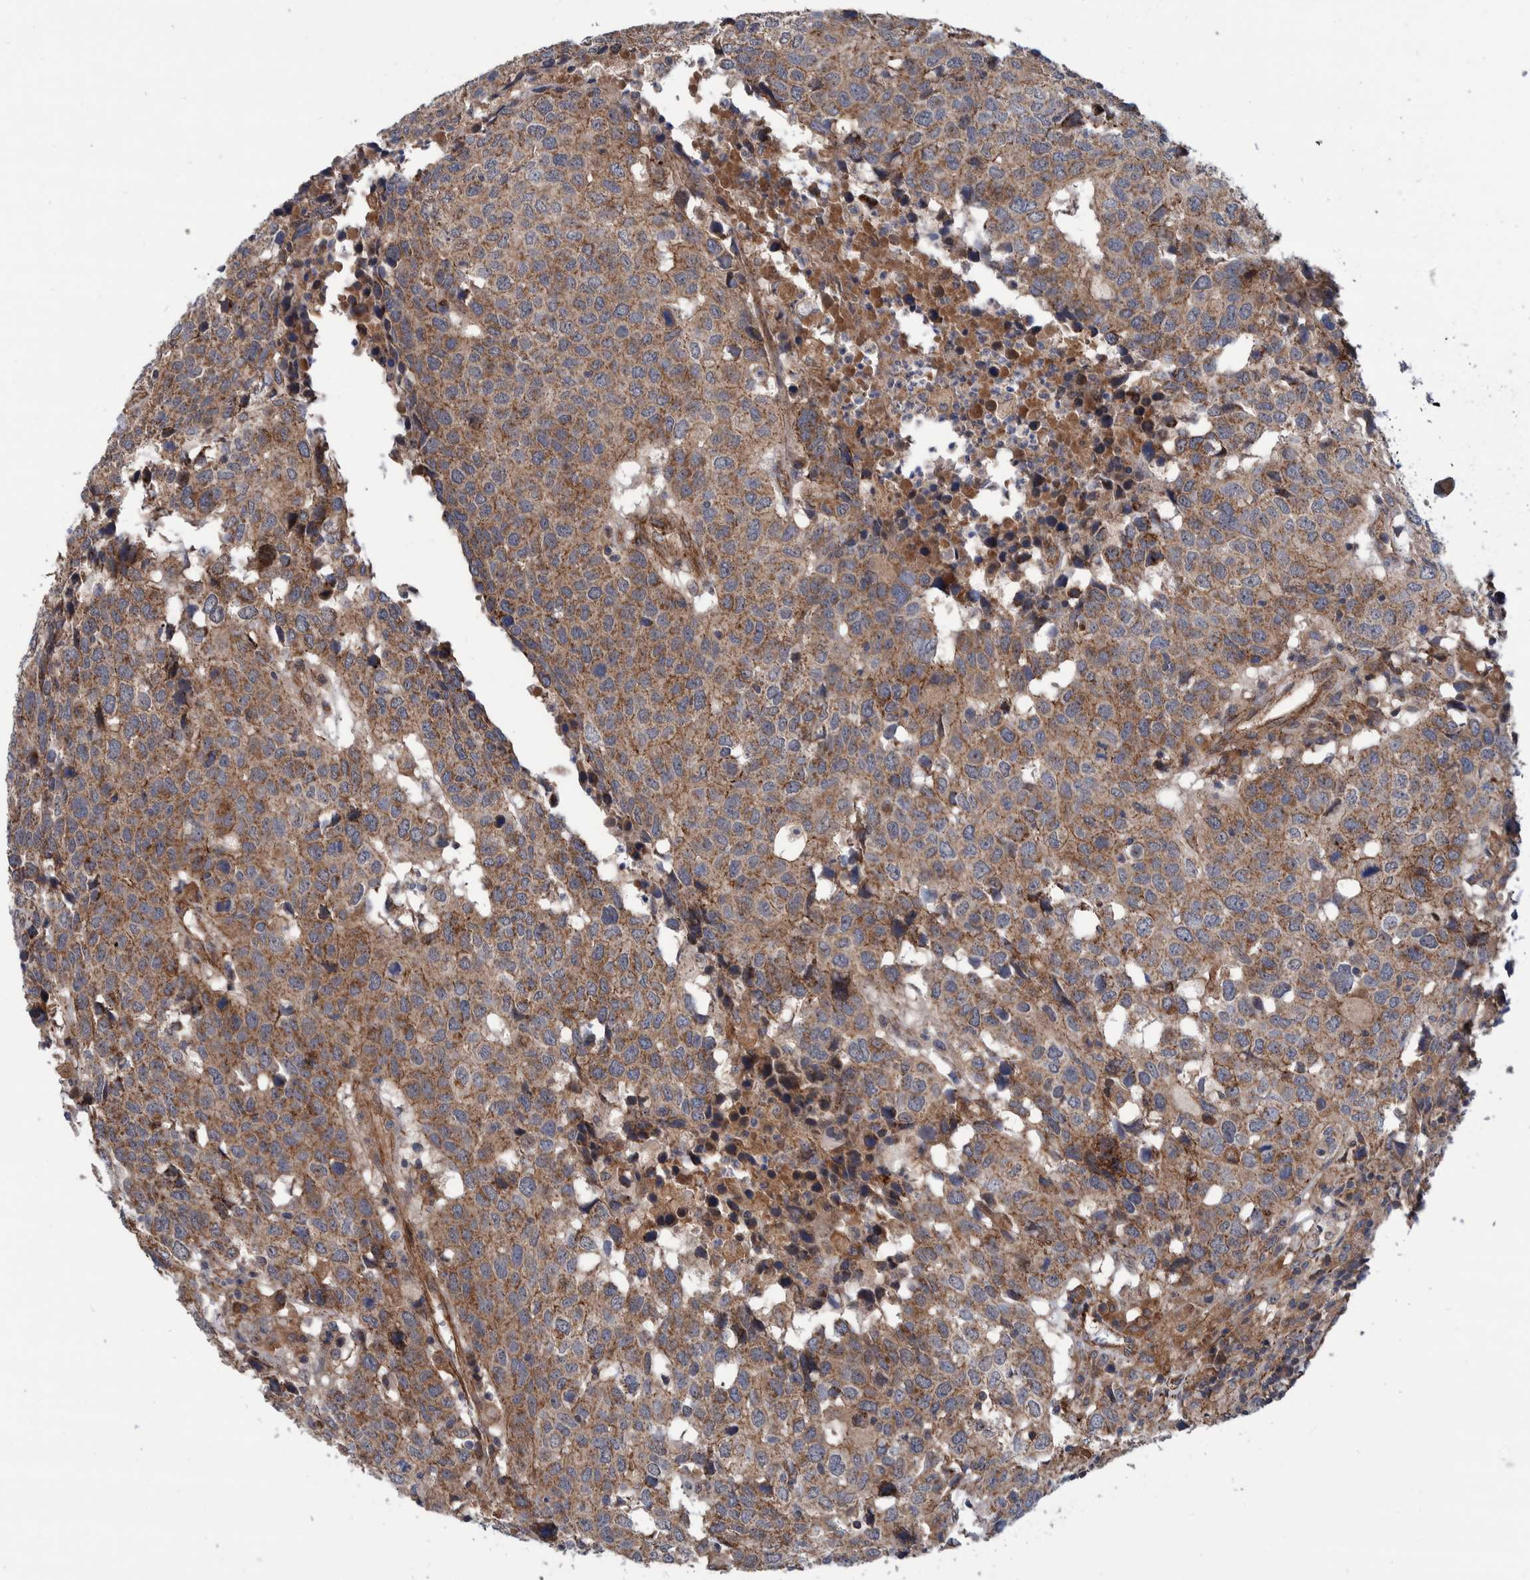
{"staining": {"intensity": "moderate", "quantity": ">75%", "location": "cytoplasmic/membranous"}, "tissue": "head and neck cancer", "cell_type": "Tumor cells", "image_type": "cancer", "snomed": [{"axis": "morphology", "description": "Squamous cell carcinoma, NOS"}, {"axis": "topography", "description": "Head-Neck"}], "caption": "Immunohistochemical staining of head and neck cancer exhibits medium levels of moderate cytoplasmic/membranous staining in approximately >75% of tumor cells.", "gene": "SLC25A10", "patient": {"sex": "male", "age": 66}}